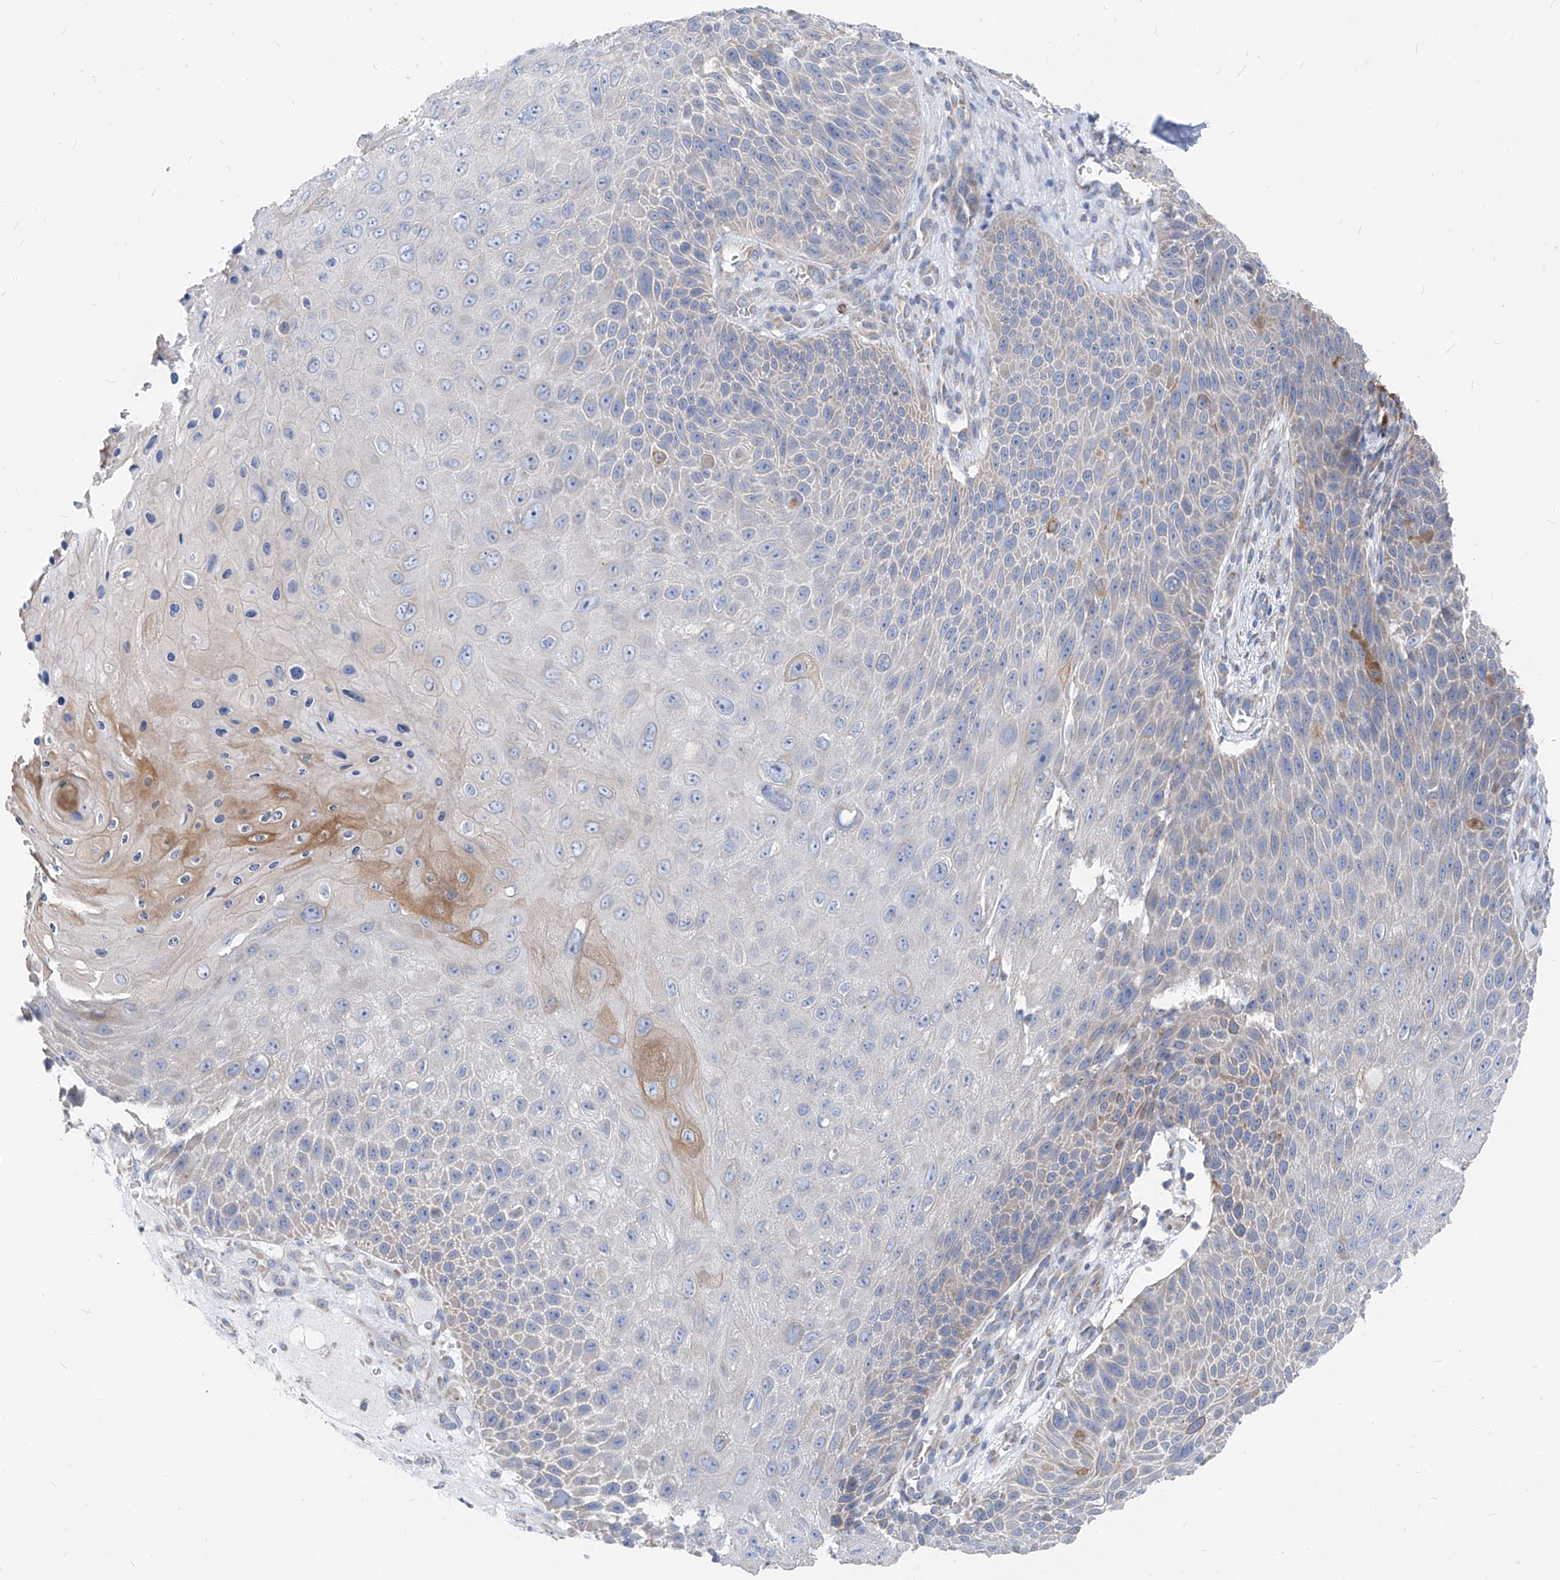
{"staining": {"intensity": "weak", "quantity": "<25%", "location": "cytoplasmic/membranous"}, "tissue": "skin cancer", "cell_type": "Tumor cells", "image_type": "cancer", "snomed": [{"axis": "morphology", "description": "Squamous cell carcinoma, NOS"}, {"axis": "topography", "description": "Skin"}], "caption": "Tumor cells are negative for brown protein staining in skin cancer (squamous cell carcinoma).", "gene": "UFL1", "patient": {"sex": "female", "age": 88}}